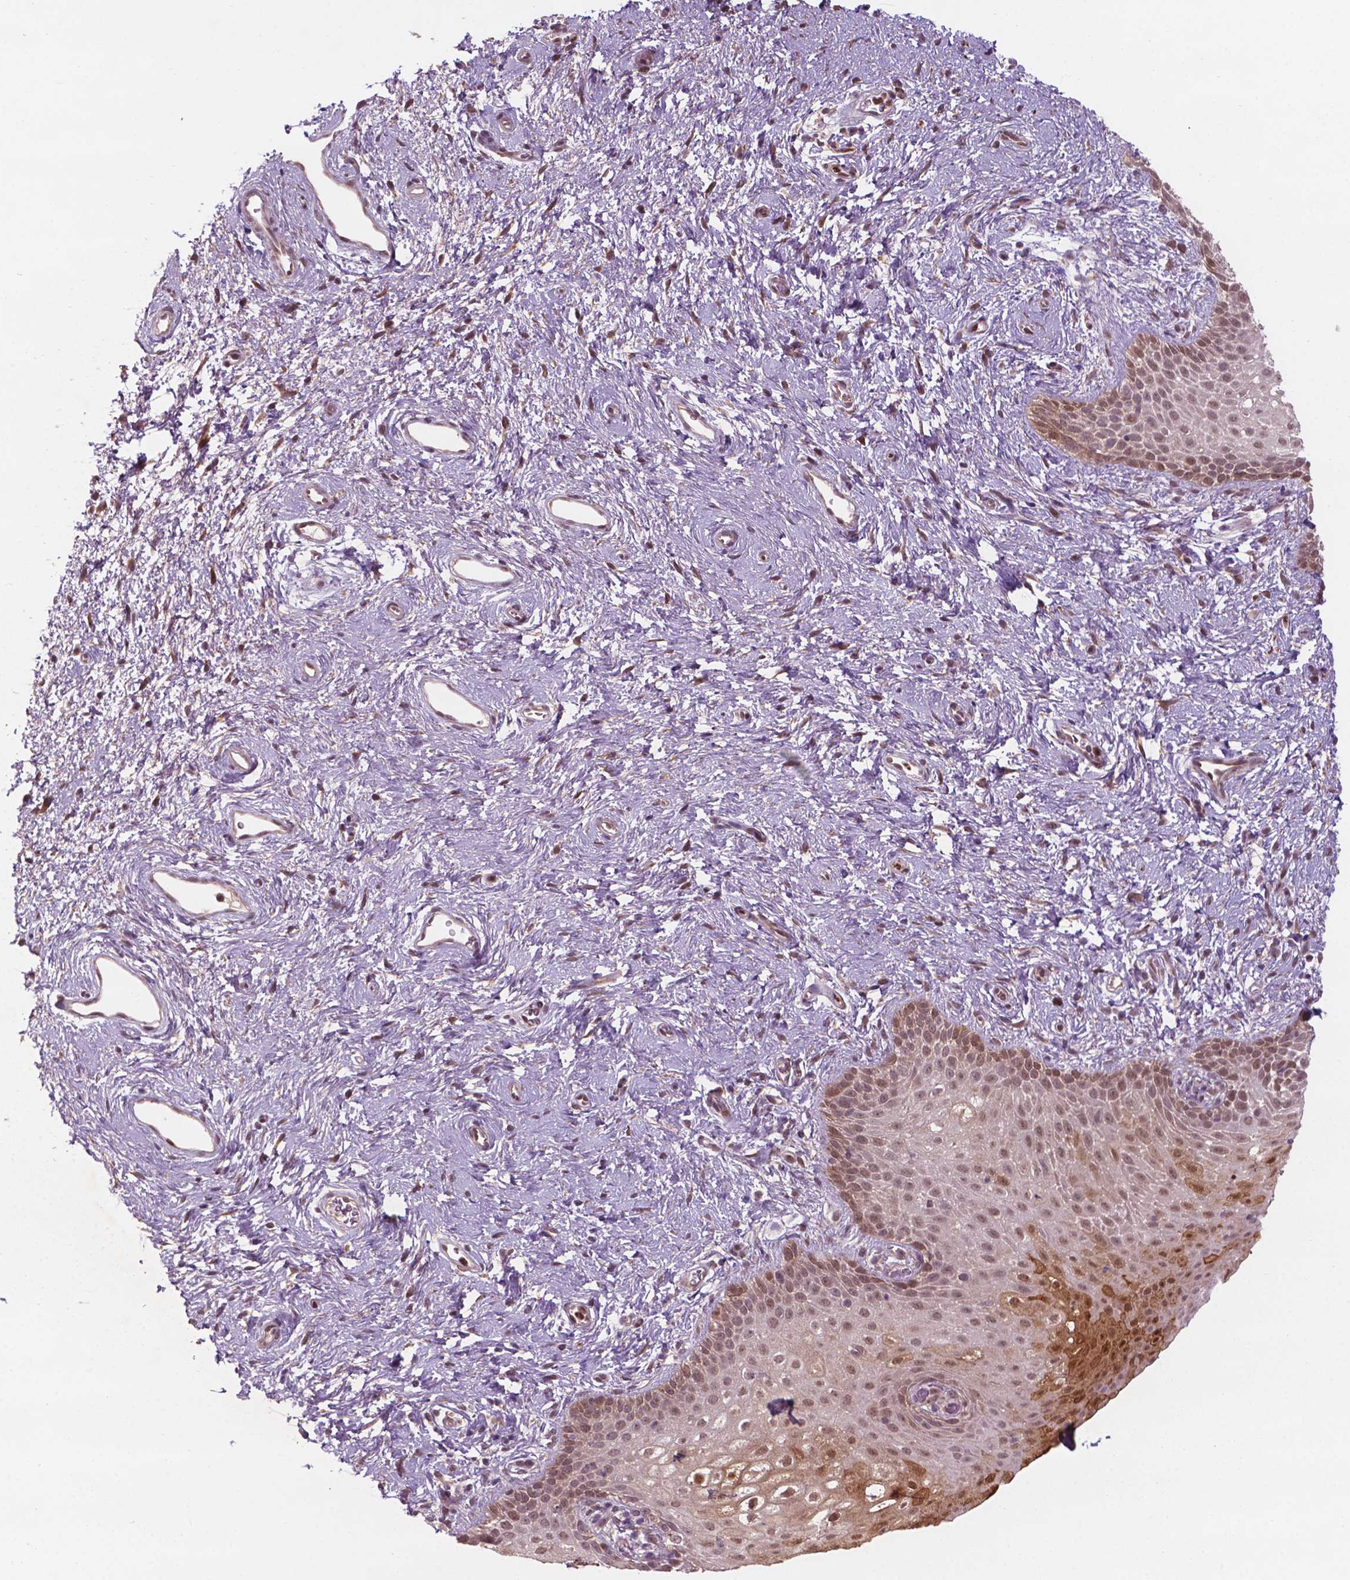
{"staining": {"intensity": "moderate", "quantity": ">75%", "location": "nuclear"}, "tissue": "skin", "cell_type": "Epidermal cells", "image_type": "normal", "snomed": [{"axis": "morphology", "description": "Normal tissue, NOS"}, {"axis": "topography", "description": "Anal"}], "caption": "Moderate nuclear positivity for a protein is present in about >75% of epidermal cells of normal skin using IHC.", "gene": "NFAT5", "patient": {"sex": "female", "age": 46}}